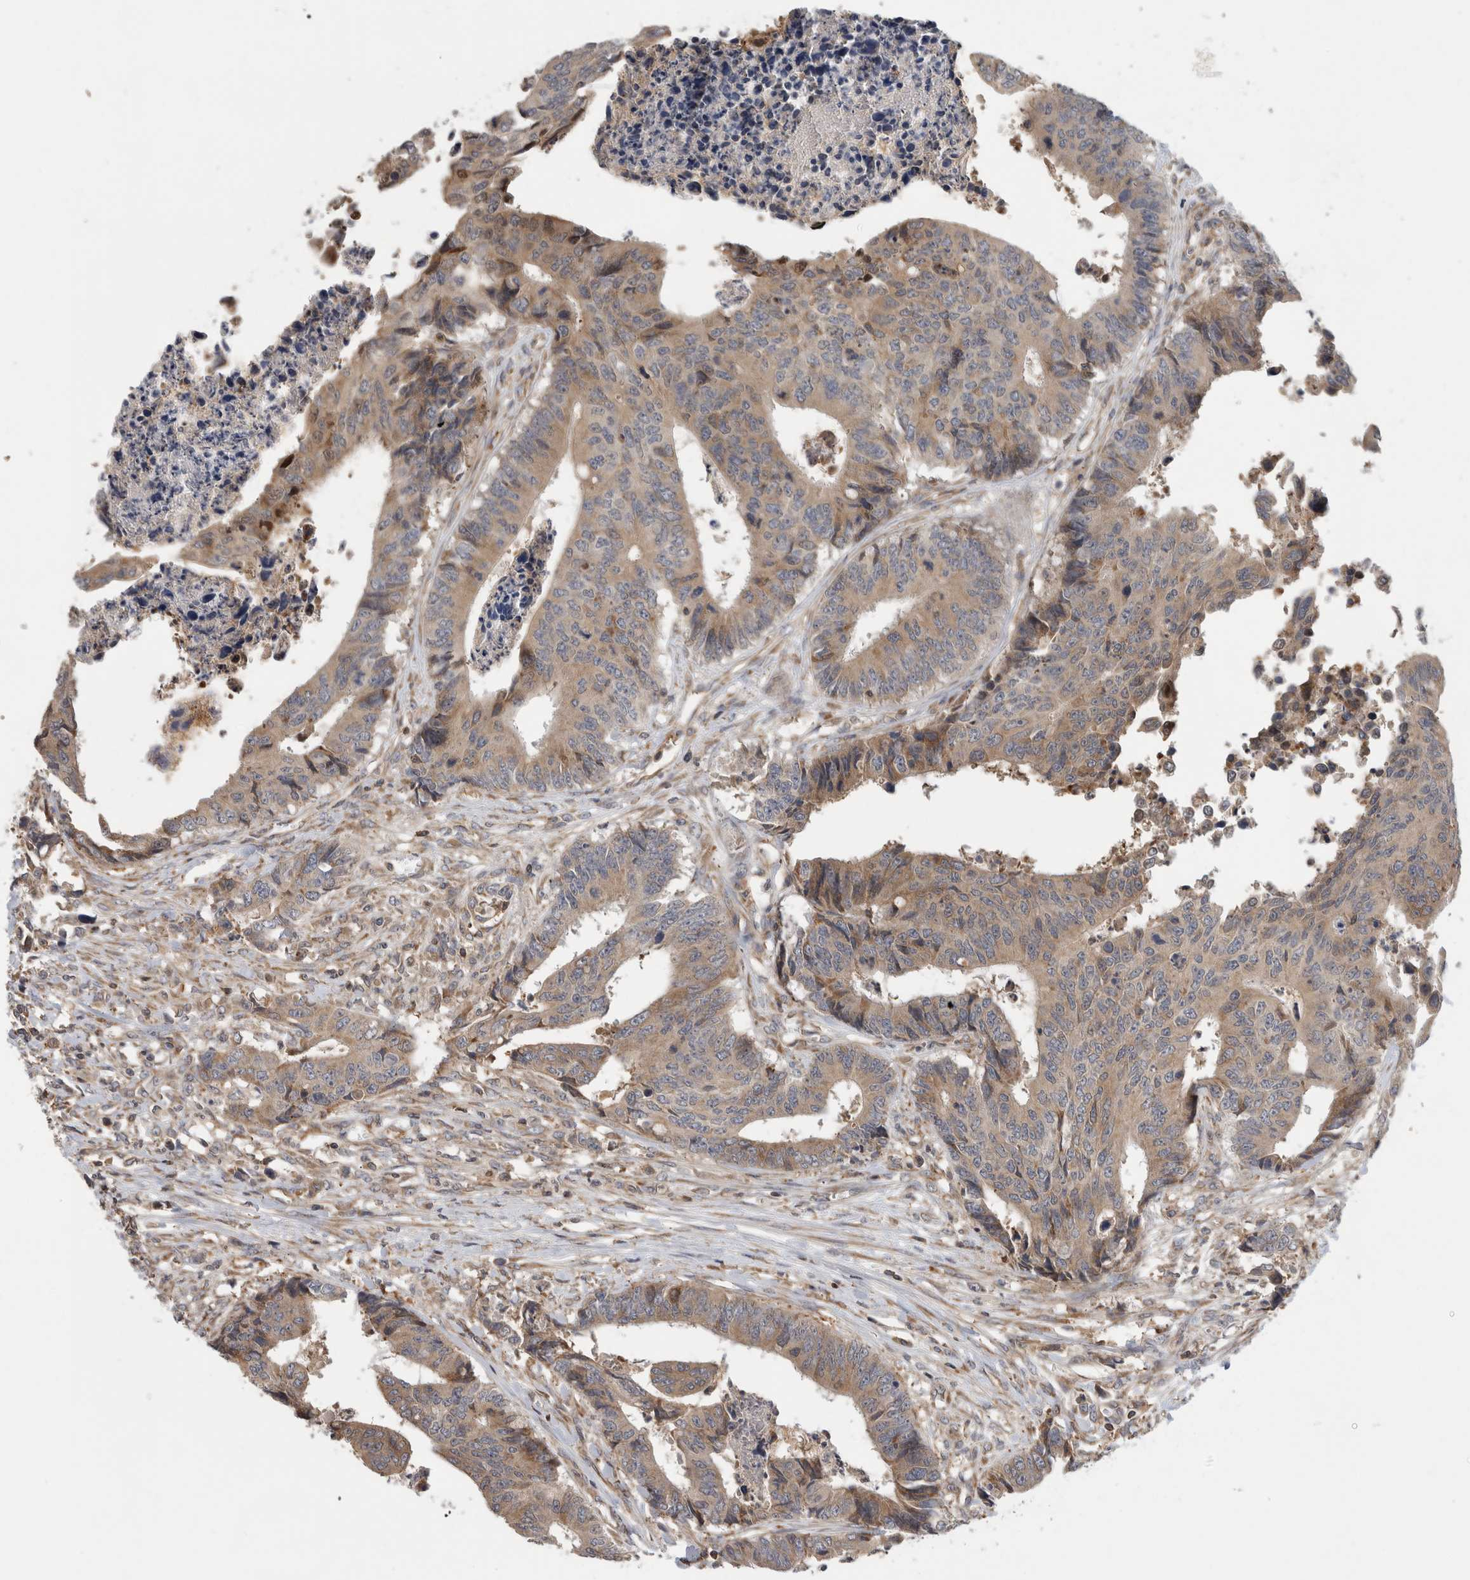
{"staining": {"intensity": "moderate", "quantity": ">75%", "location": "cytoplasmic/membranous"}, "tissue": "colorectal cancer", "cell_type": "Tumor cells", "image_type": "cancer", "snomed": [{"axis": "morphology", "description": "Adenocarcinoma, NOS"}, {"axis": "topography", "description": "Rectum"}], "caption": "Immunohistochemical staining of colorectal cancer (adenocarcinoma) exhibits medium levels of moderate cytoplasmic/membranous staining in about >75% of tumor cells. (DAB (3,3'-diaminobenzidine) IHC, brown staining for protein, blue staining for nuclei).", "gene": "PARP6", "patient": {"sex": "male", "age": 84}}